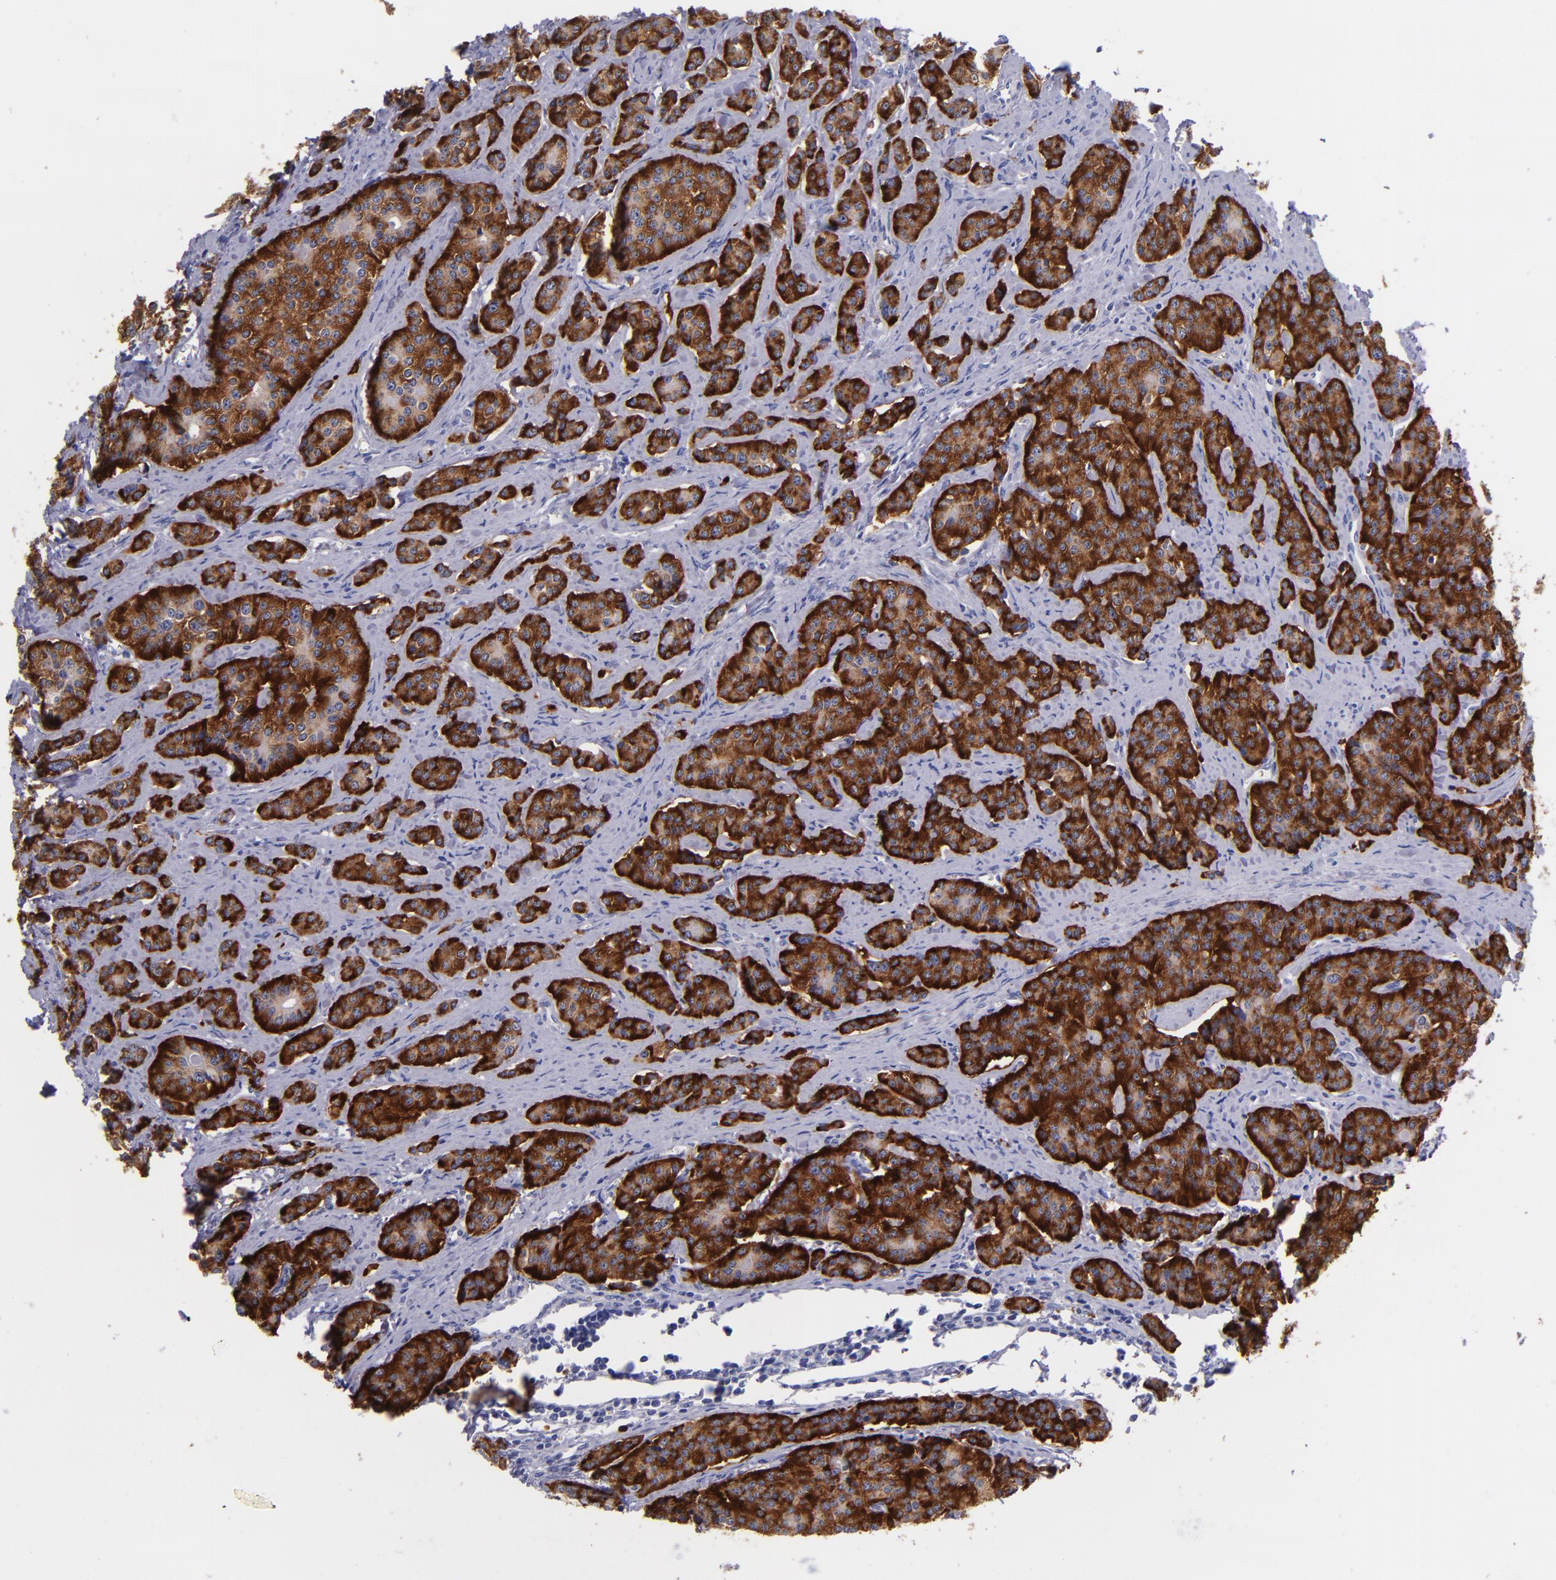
{"staining": {"intensity": "strong", "quantity": ">75%", "location": "cytoplasmic/membranous"}, "tissue": "carcinoid", "cell_type": "Tumor cells", "image_type": "cancer", "snomed": [{"axis": "morphology", "description": "Carcinoid, malignant, NOS"}, {"axis": "topography", "description": "Small intestine"}], "caption": "Human carcinoid stained with a protein marker displays strong staining in tumor cells.", "gene": "SV2A", "patient": {"sex": "male", "age": 63}}